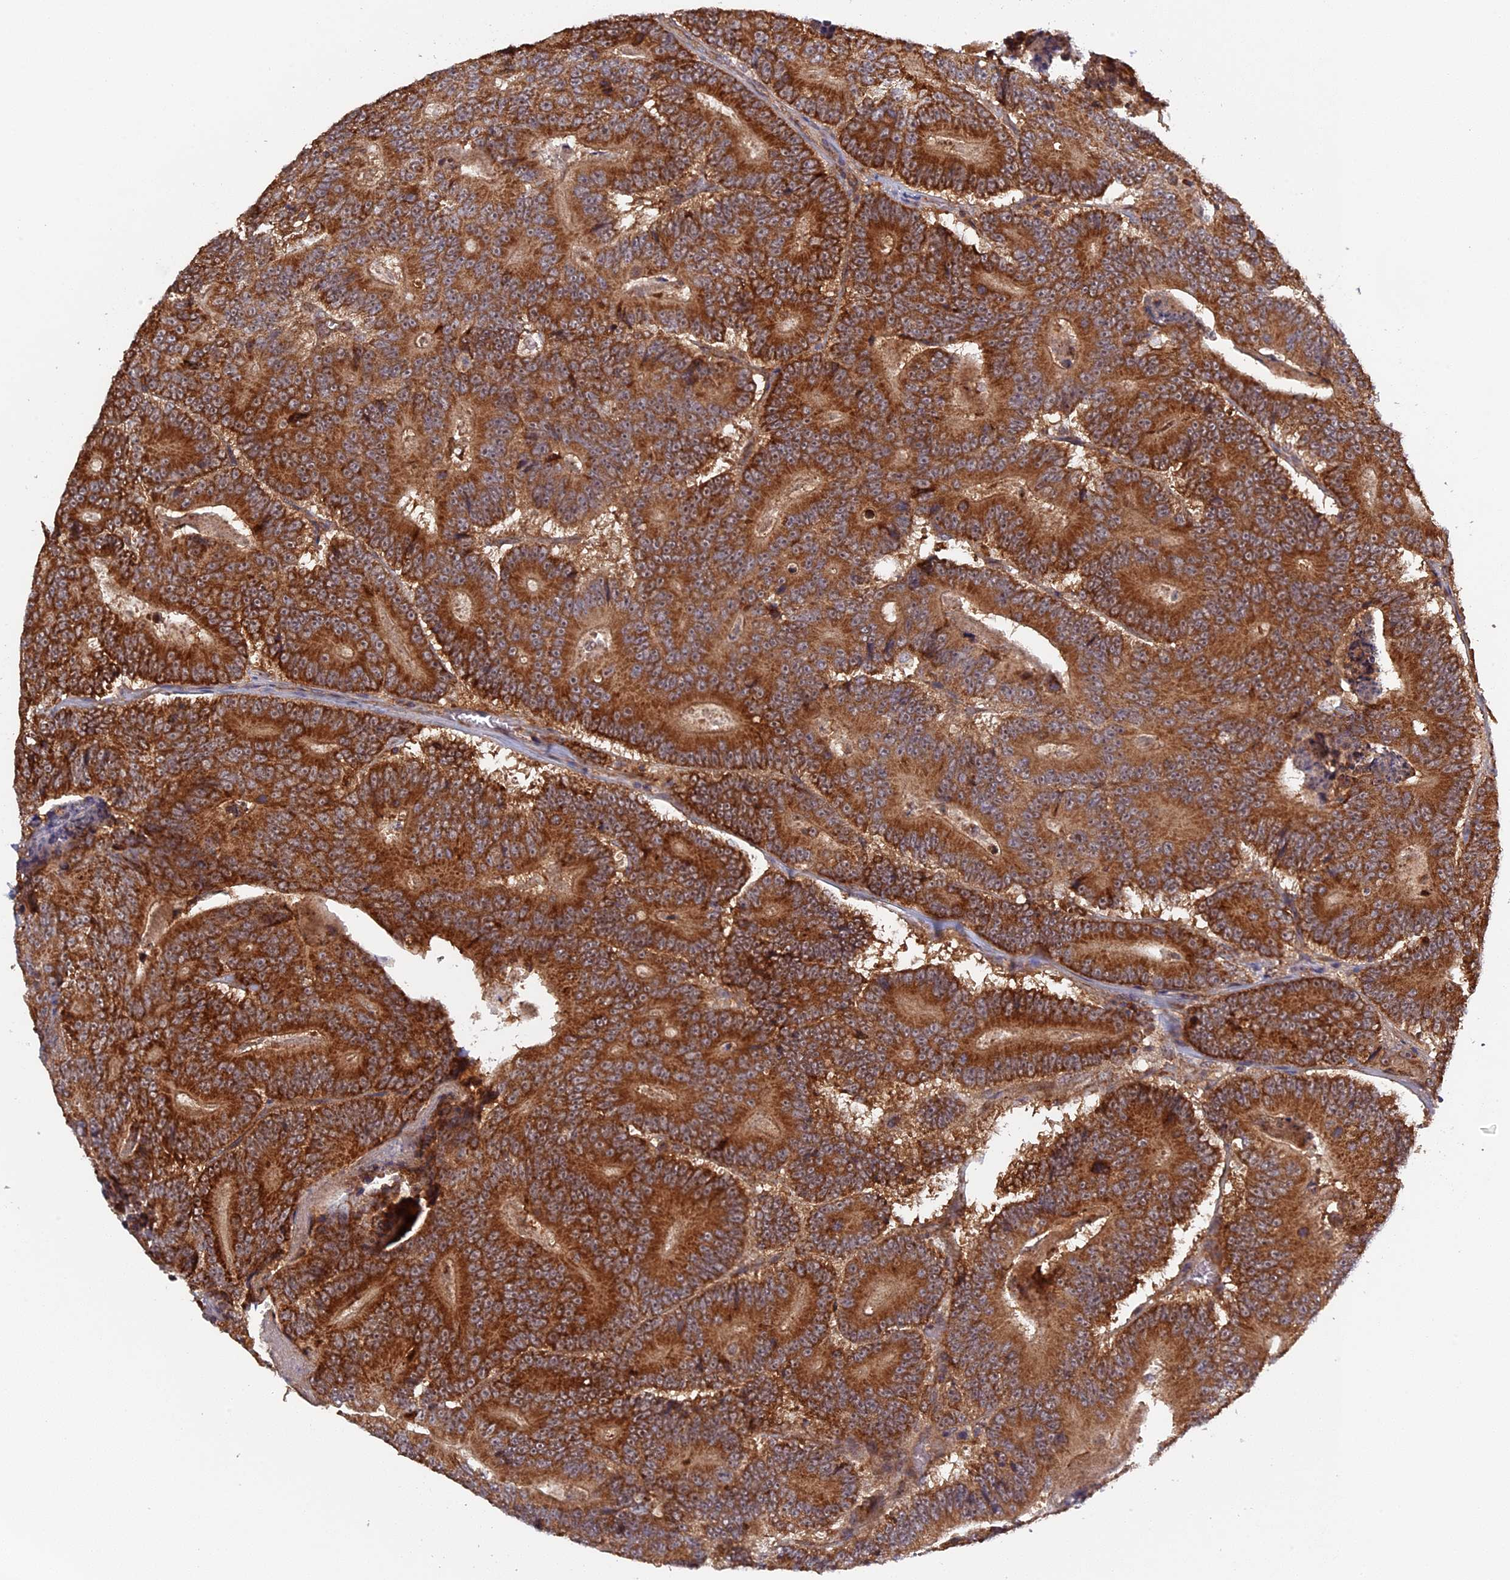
{"staining": {"intensity": "strong", "quantity": ">75%", "location": "cytoplasmic/membranous,nuclear"}, "tissue": "colorectal cancer", "cell_type": "Tumor cells", "image_type": "cancer", "snomed": [{"axis": "morphology", "description": "Adenocarcinoma, NOS"}, {"axis": "topography", "description": "Colon"}], "caption": "Protein staining by immunohistochemistry (IHC) exhibits strong cytoplasmic/membranous and nuclear positivity in about >75% of tumor cells in colorectal cancer (adenocarcinoma). Immunohistochemistry stains the protein of interest in brown and the nuclei are stained blue.", "gene": "FERMT1", "patient": {"sex": "male", "age": 83}}